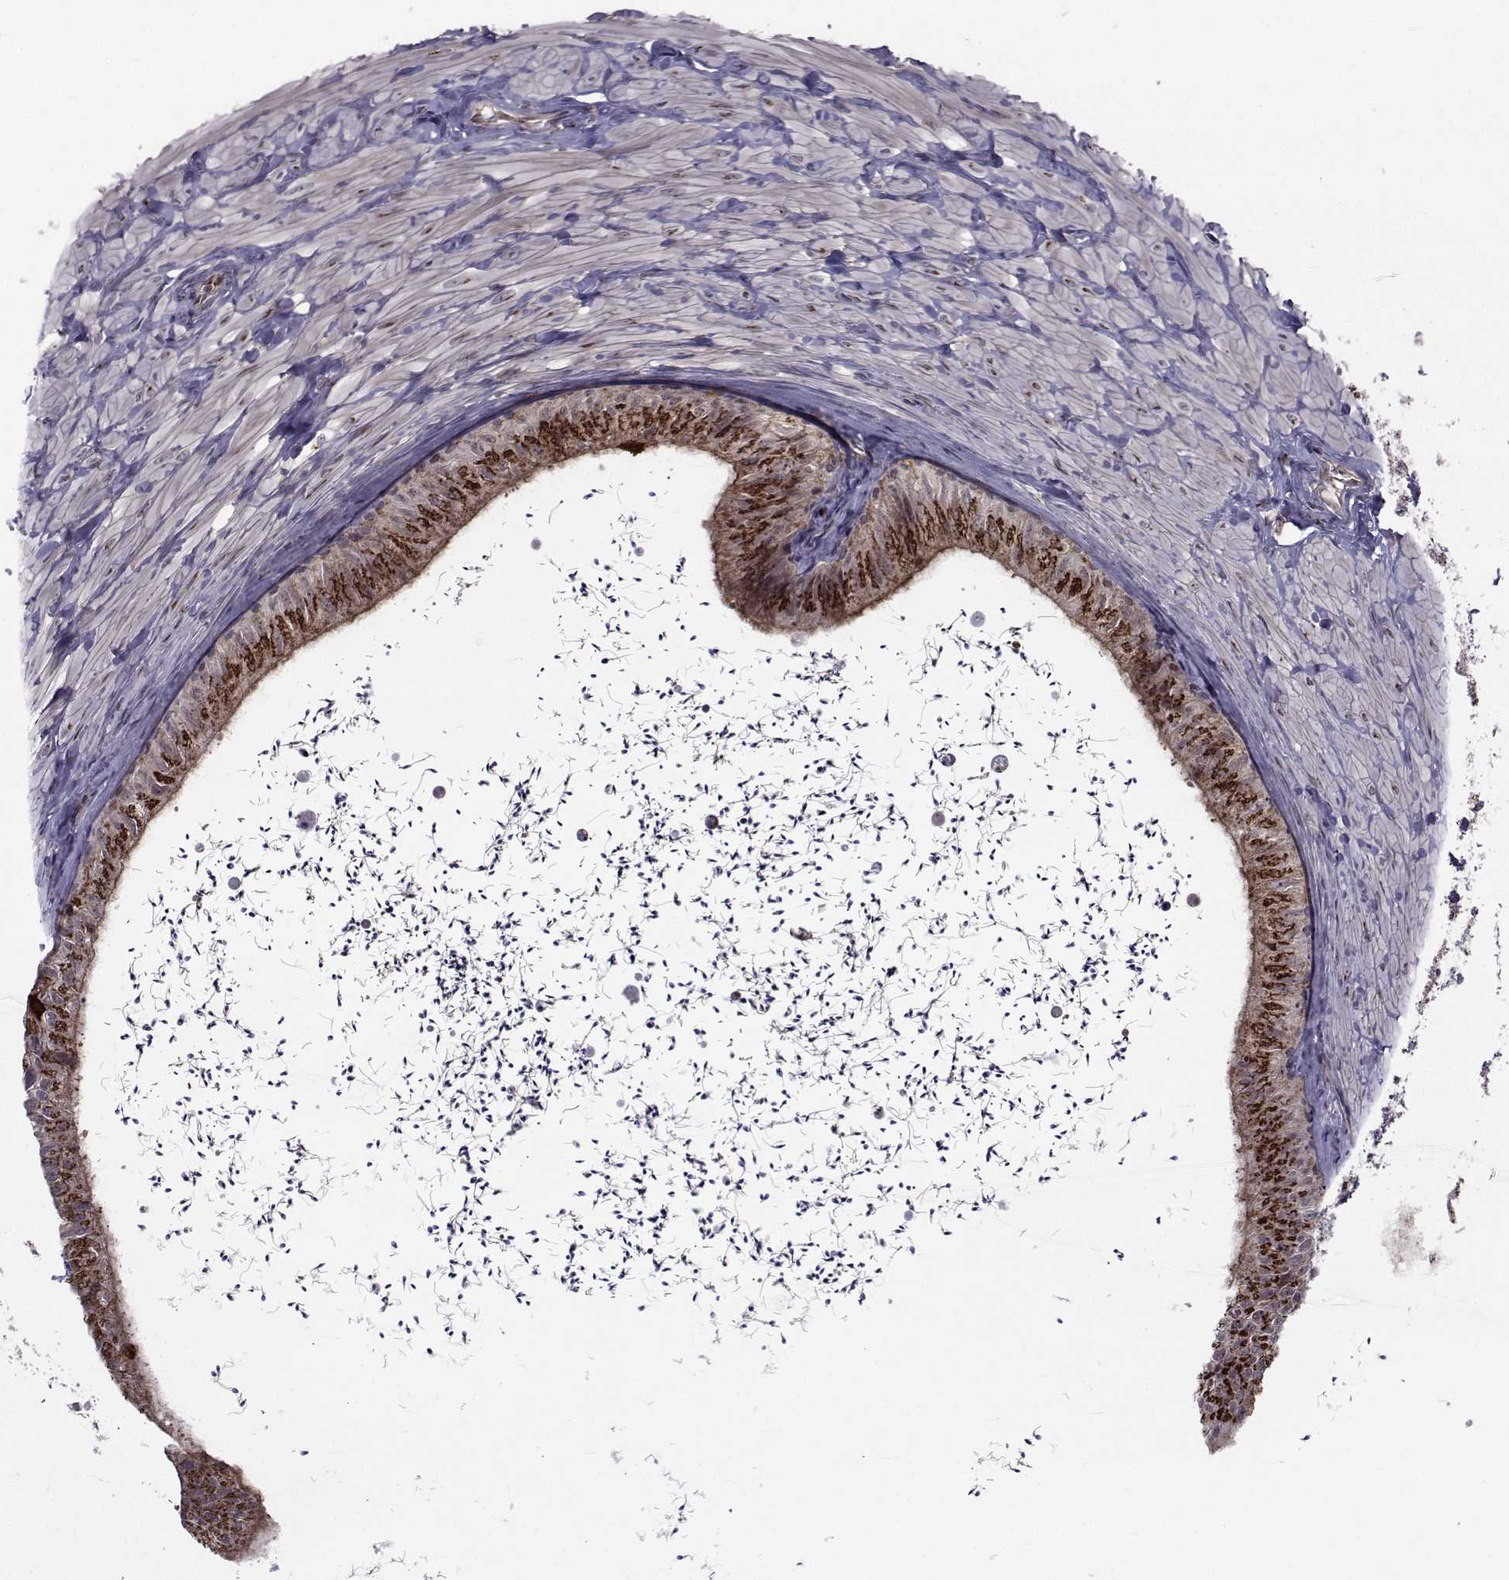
{"staining": {"intensity": "strong", "quantity": "25%-75%", "location": "cytoplasmic/membranous"}, "tissue": "epididymis", "cell_type": "Glandular cells", "image_type": "normal", "snomed": [{"axis": "morphology", "description": "Normal tissue, NOS"}, {"axis": "topography", "description": "Epididymis"}], "caption": "Immunohistochemical staining of unremarkable human epididymis reveals high levels of strong cytoplasmic/membranous expression in approximately 25%-75% of glandular cells.", "gene": "ATP6V1C2", "patient": {"sex": "male", "age": 32}}